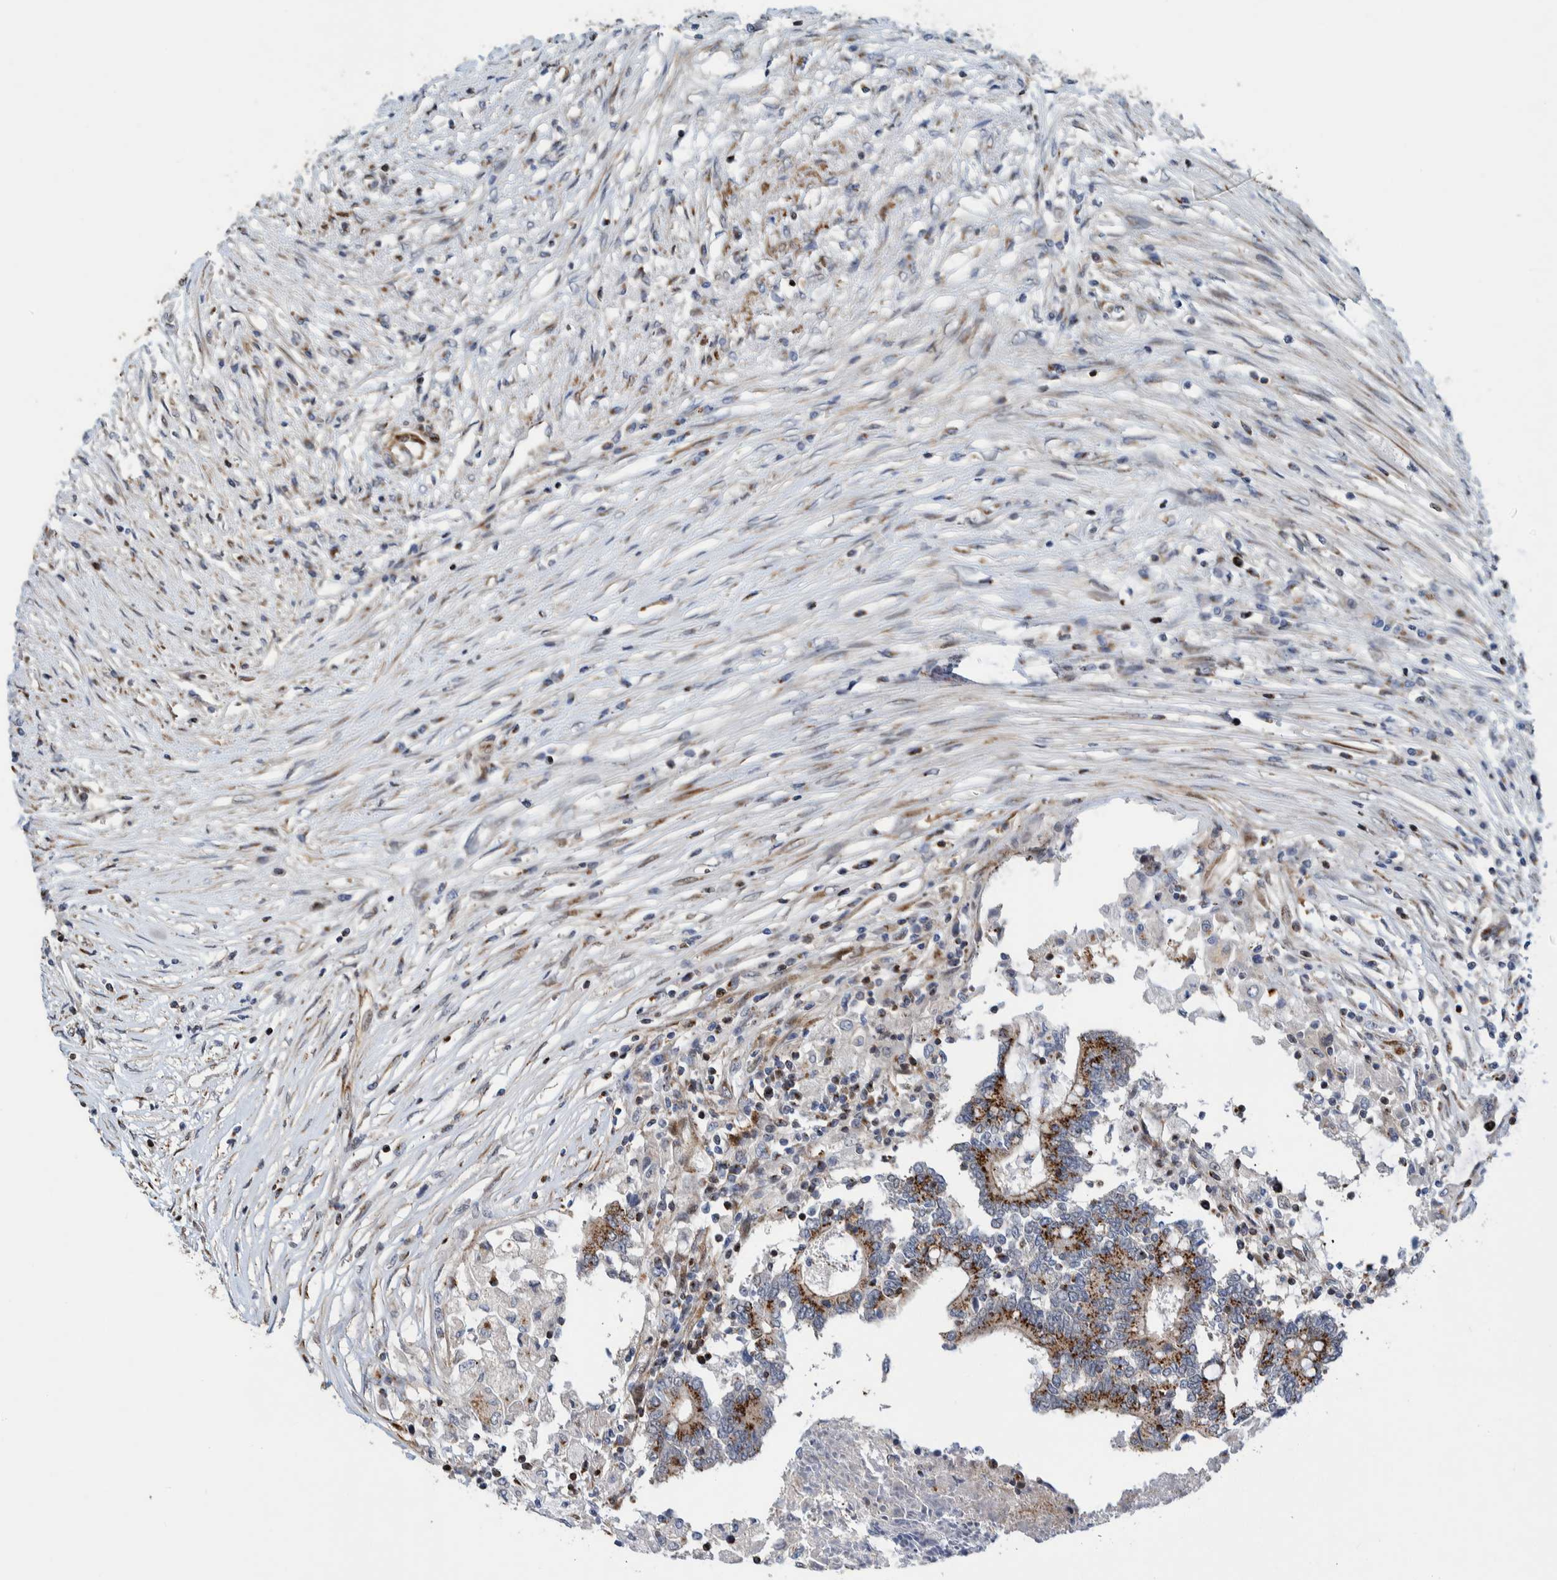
{"staining": {"intensity": "strong", "quantity": ">75%", "location": "cytoplasmic/membranous"}, "tissue": "colorectal cancer", "cell_type": "Tumor cells", "image_type": "cancer", "snomed": [{"axis": "morphology", "description": "Adenocarcinoma, NOS"}, {"axis": "topography", "description": "Rectum"}], "caption": "Strong cytoplasmic/membranous positivity is appreciated in approximately >75% of tumor cells in colorectal adenocarcinoma.", "gene": "CCDC57", "patient": {"sex": "male", "age": 63}}